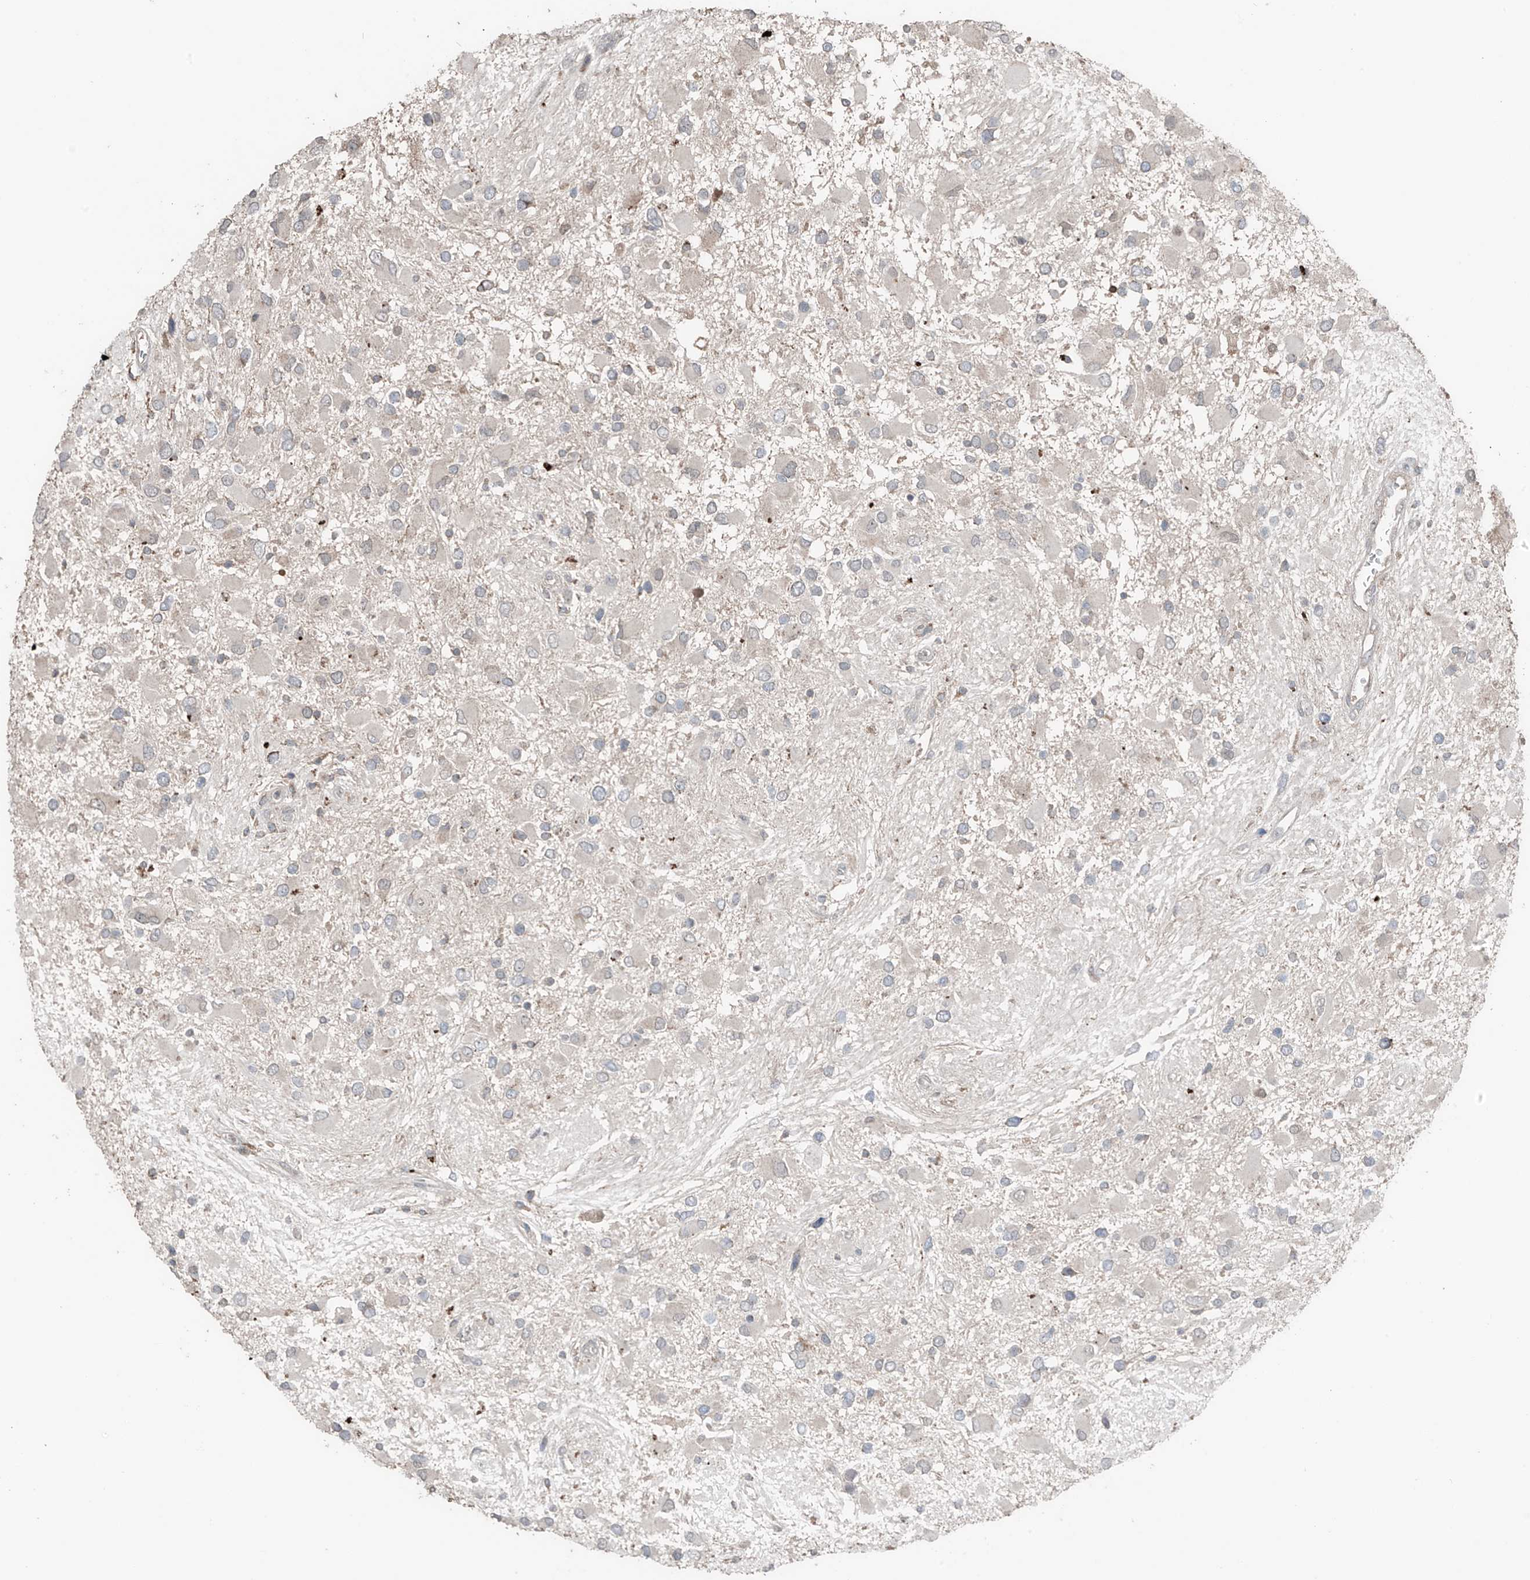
{"staining": {"intensity": "negative", "quantity": "none", "location": "none"}, "tissue": "glioma", "cell_type": "Tumor cells", "image_type": "cancer", "snomed": [{"axis": "morphology", "description": "Glioma, malignant, High grade"}, {"axis": "topography", "description": "Brain"}], "caption": "Glioma was stained to show a protein in brown. There is no significant positivity in tumor cells.", "gene": "TXNDC9", "patient": {"sex": "male", "age": 53}}